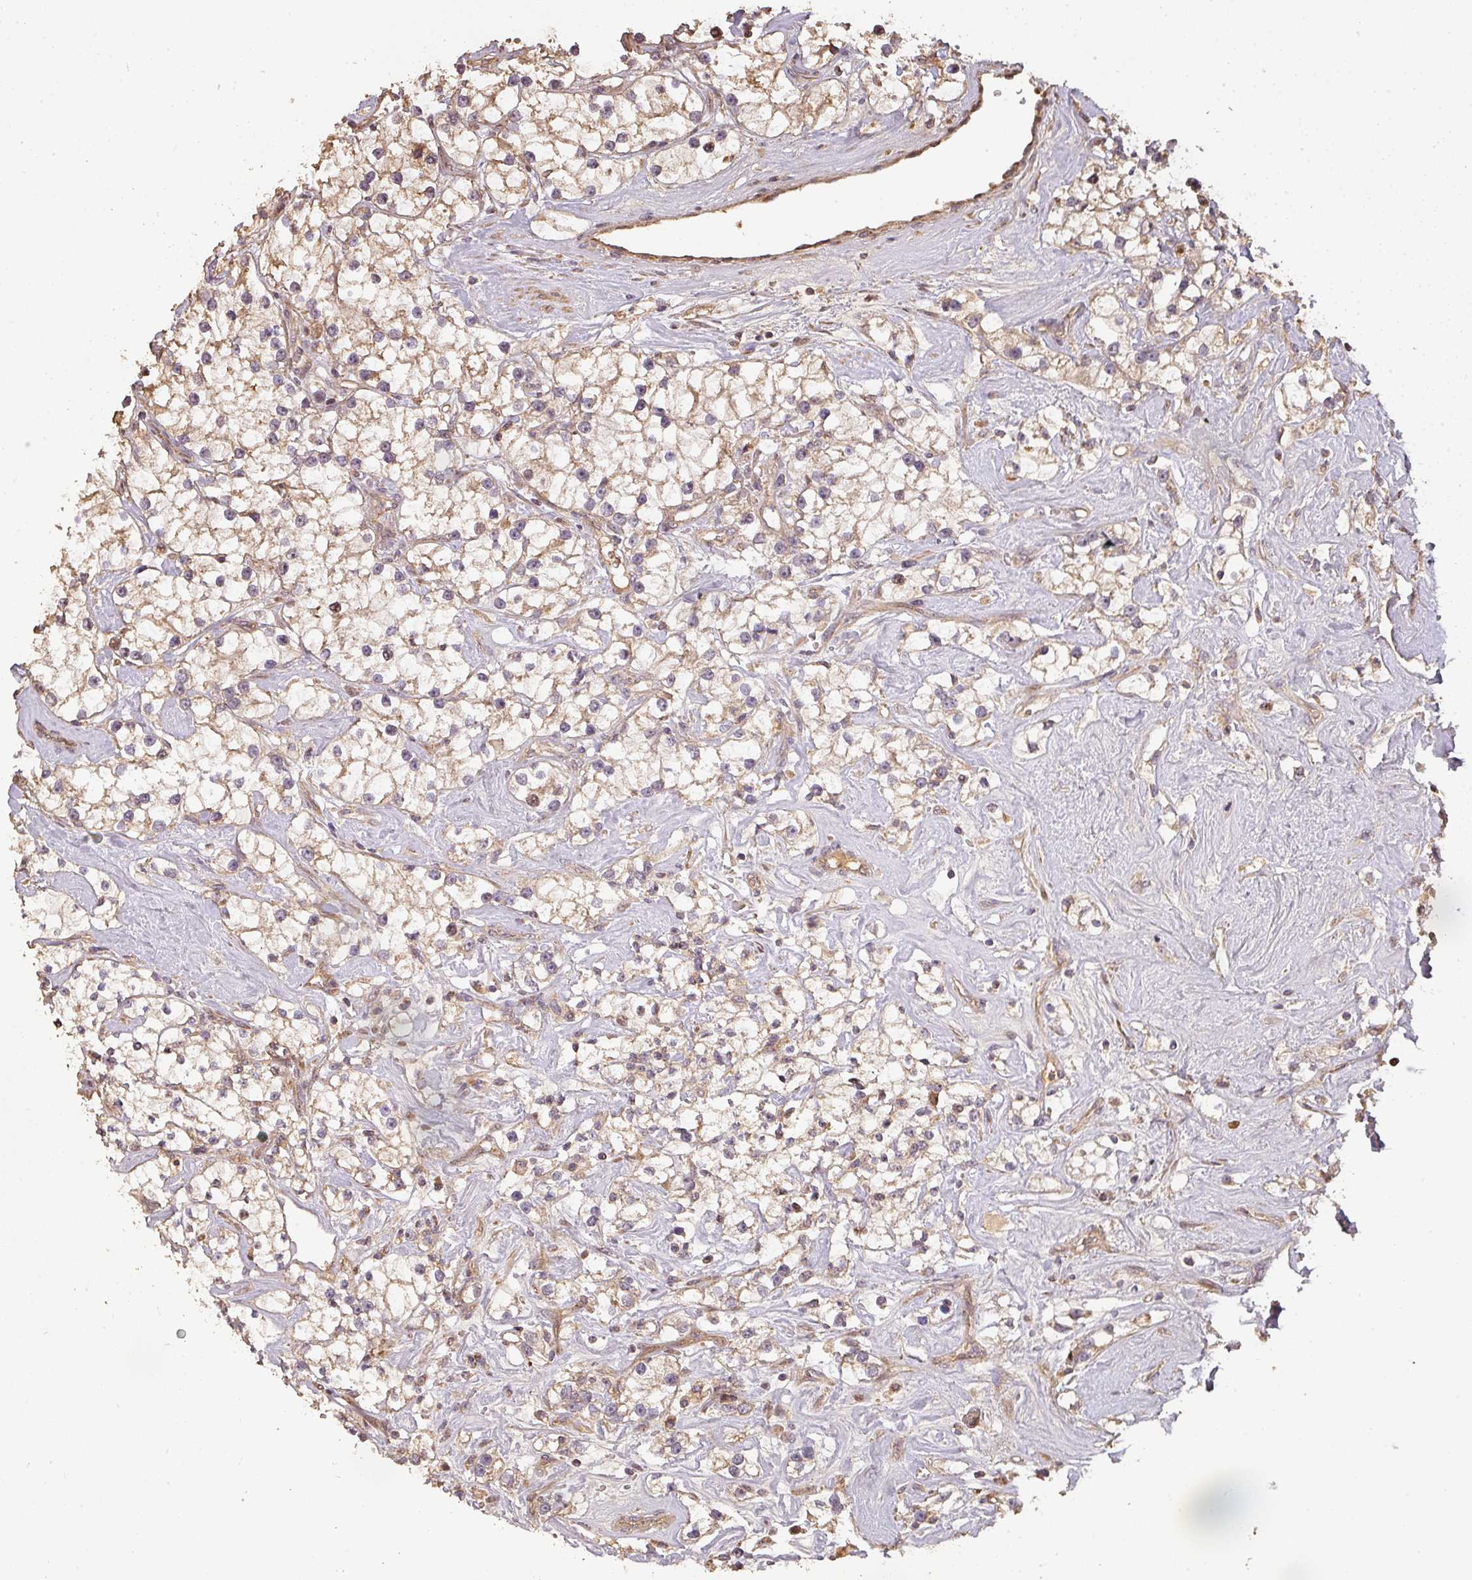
{"staining": {"intensity": "weak", "quantity": "25%-75%", "location": "cytoplasmic/membranous"}, "tissue": "renal cancer", "cell_type": "Tumor cells", "image_type": "cancer", "snomed": [{"axis": "morphology", "description": "Adenocarcinoma, NOS"}, {"axis": "topography", "description": "Kidney"}], "caption": "This image reveals renal cancer (adenocarcinoma) stained with immunohistochemistry (IHC) to label a protein in brown. The cytoplasmic/membranous of tumor cells show weak positivity for the protein. Nuclei are counter-stained blue.", "gene": "BPIFB3", "patient": {"sex": "male", "age": 77}}